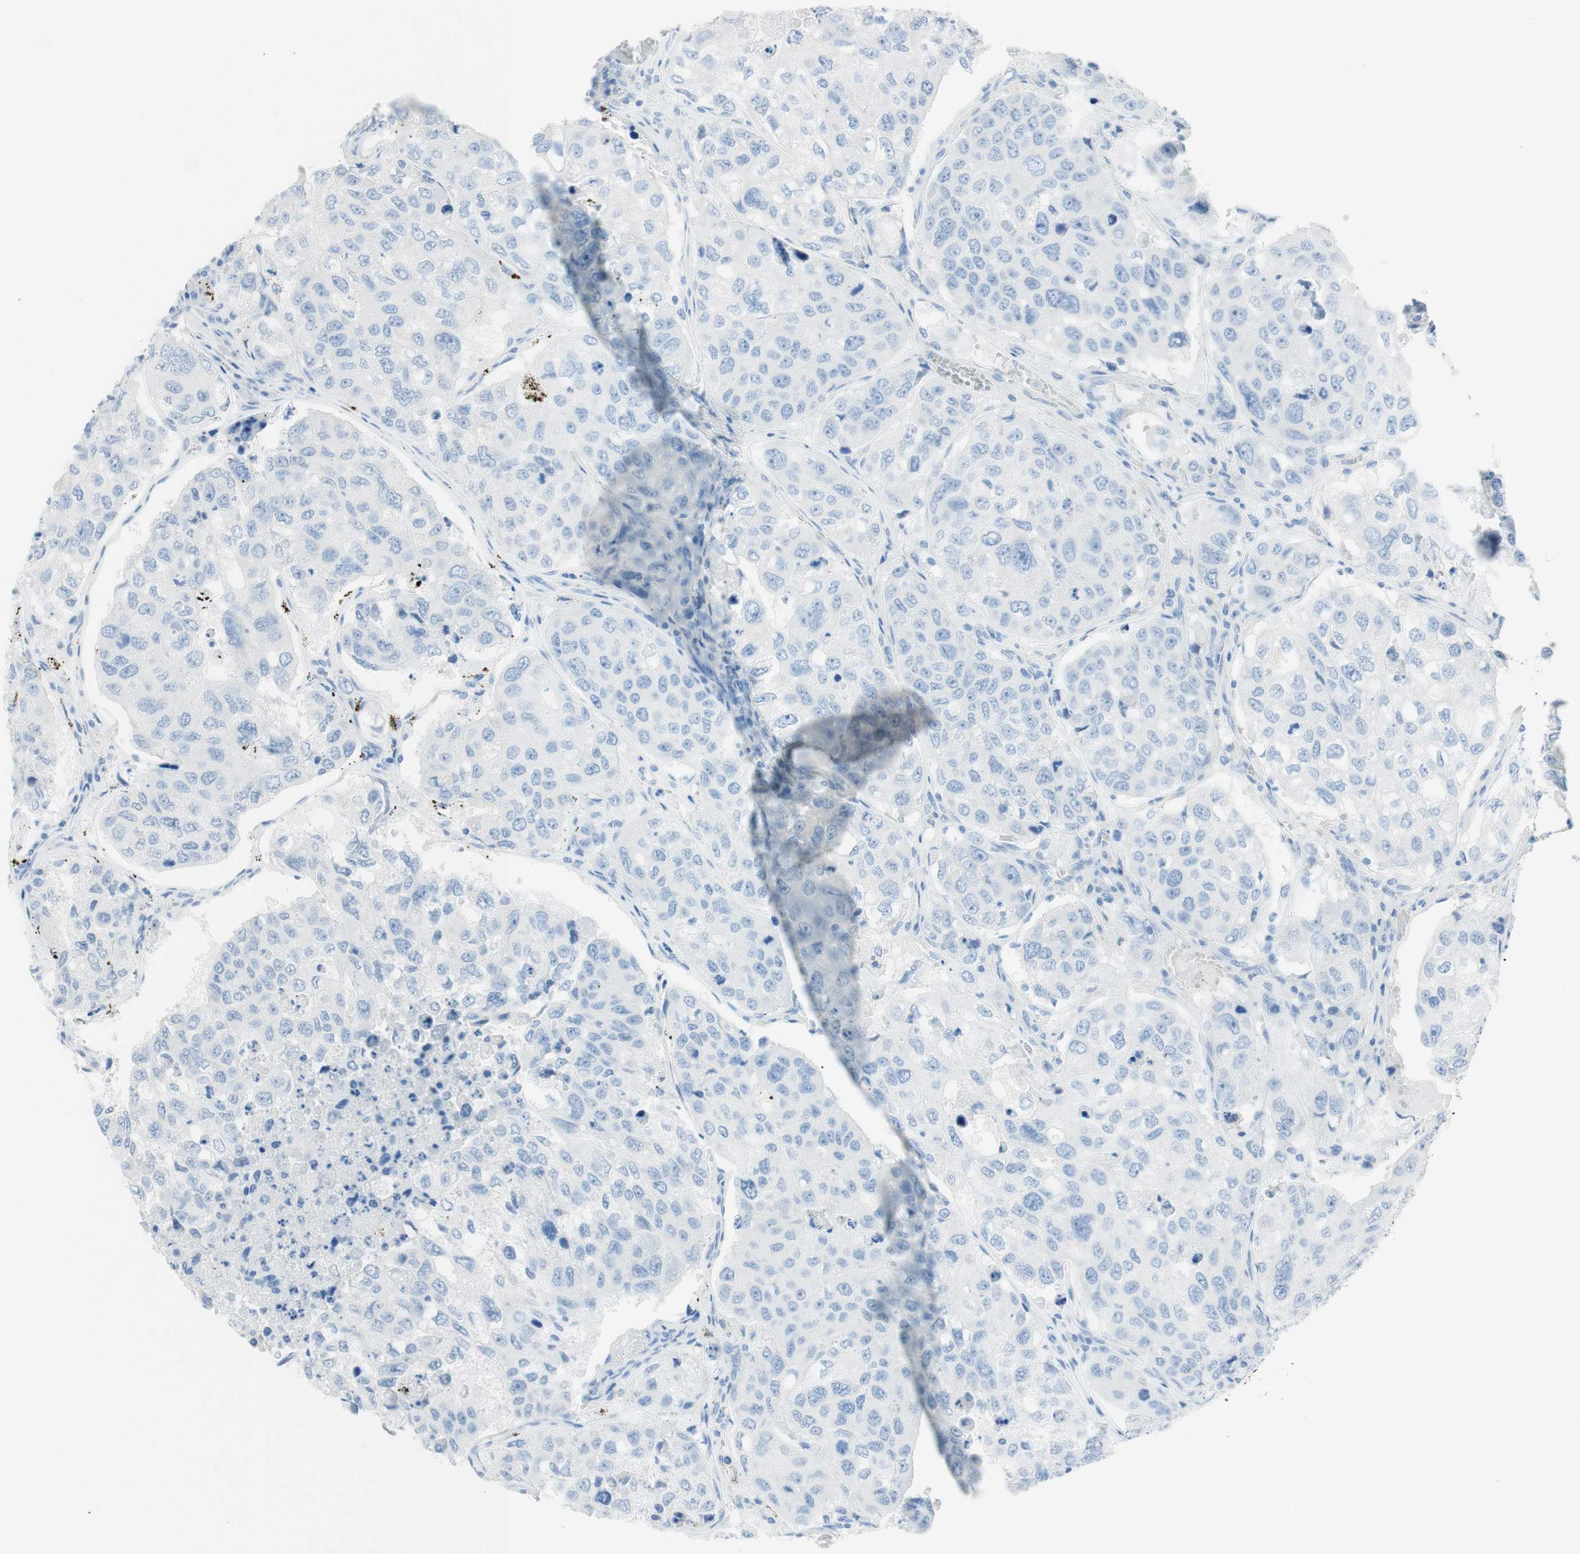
{"staining": {"intensity": "negative", "quantity": "none", "location": "none"}, "tissue": "urothelial cancer", "cell_type": "Tumor cells", "image_type": "cancer", "snomed": [{"axis": "morphology", "description": "Urothelial carcinoma, High grade"}, {"axis": "topography", "description": "Lymph node"}, {"axis": "topography", "description": "Urinary bladder"}], "caption": "Immunohistochemistry (IHC) image of human high-grade urothelial carcinoma stained for a protein (brown), which displays no positivity in tumor cells.", "gene": "TPO", "patient": {"sex": "male", "age": 51}}